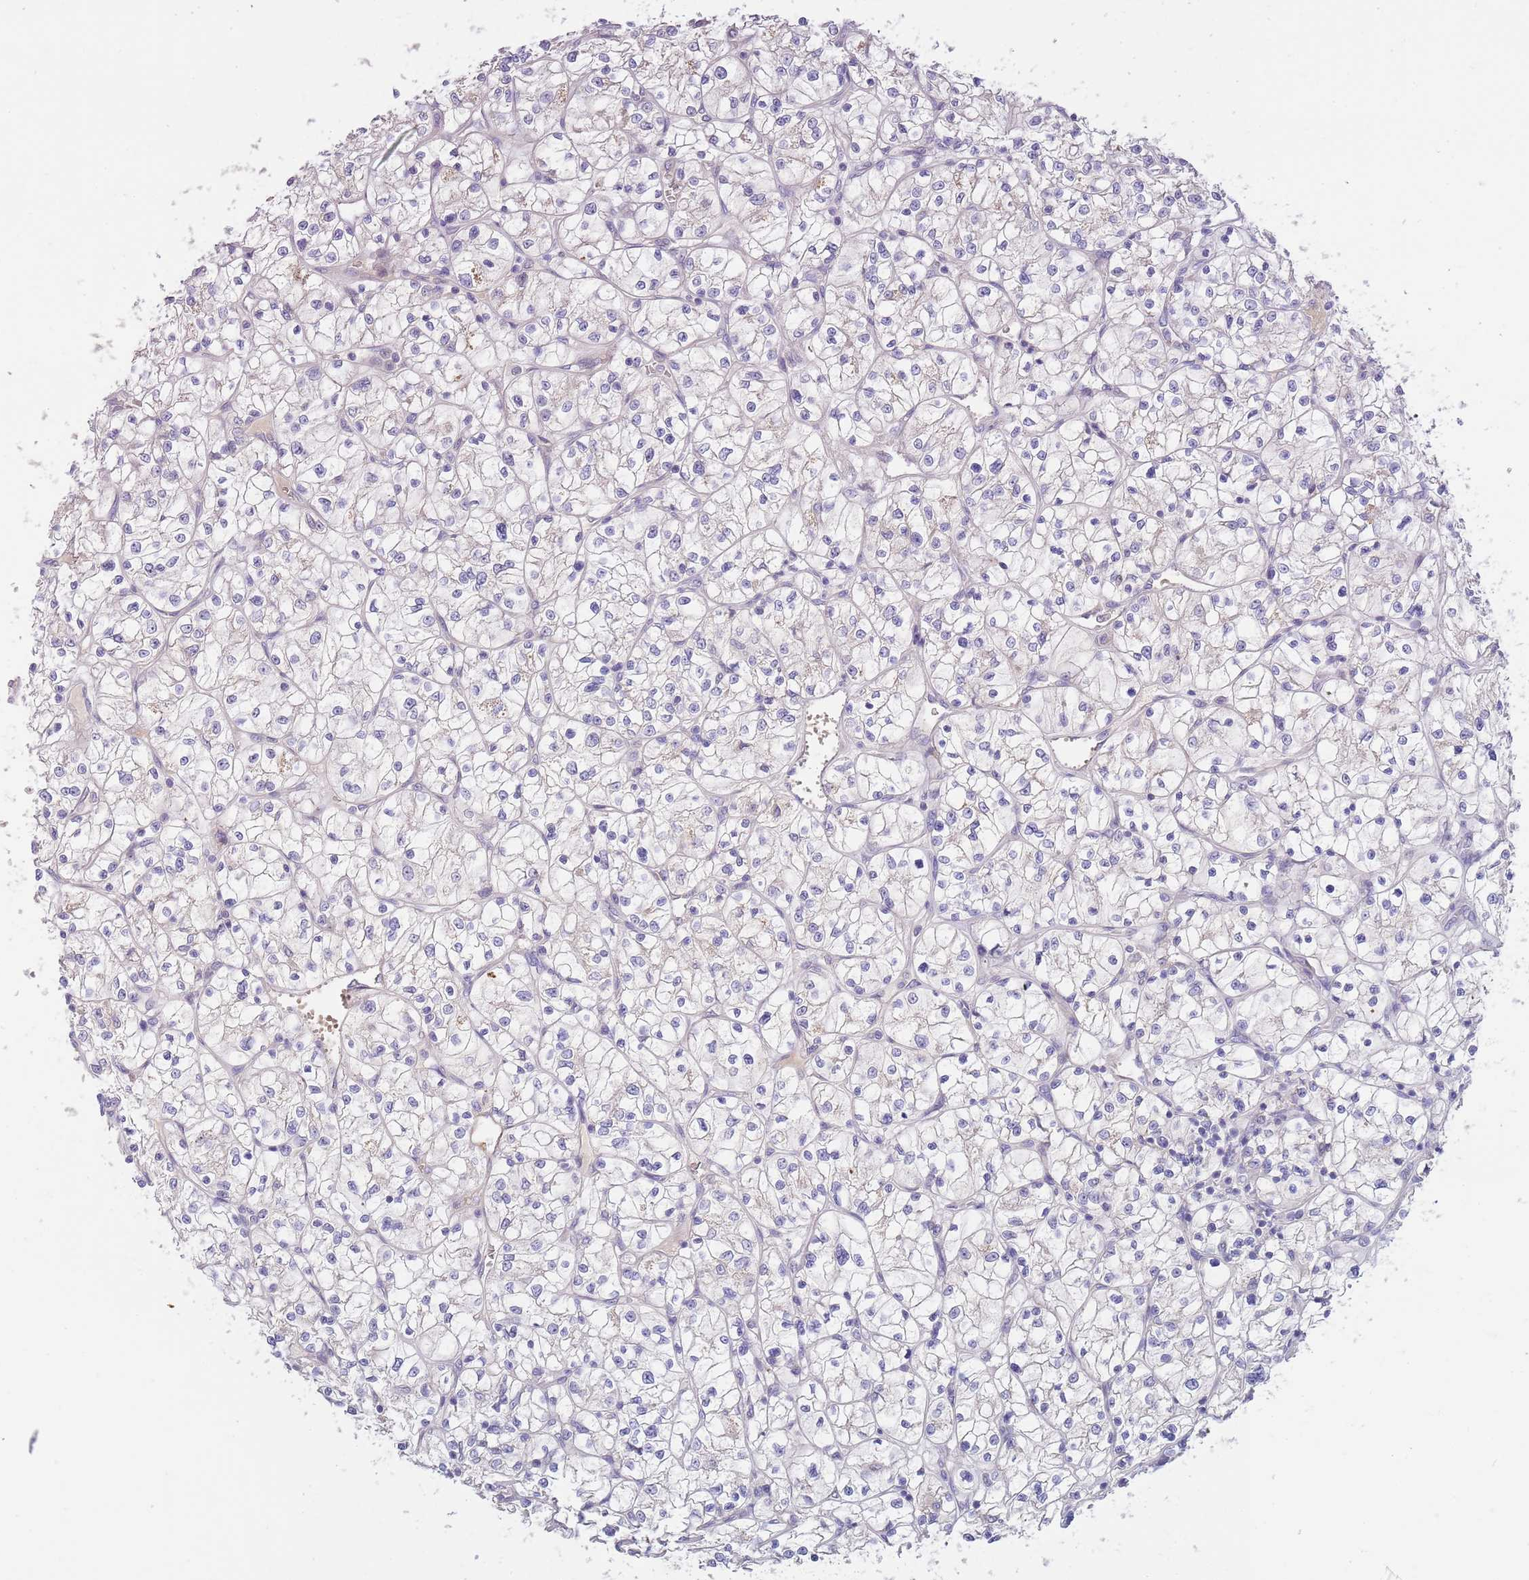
{"staining": {"intensity": "negative", "quantity": "none", "location": "none"}, "tissue": "renal cancer", "cell_type": "Tumor cells", "image_type": "cancer", "snomed": [{"axis": "morphology", "description": "Adenocarcinoma, NOS"}, {"axis": "topography", "description": "Kidney"}], "caption": "Immunohistochemical staining of human renal cancer exhibits no significant positivity in tumor cells.", "gene": "AP1S2", "patient": {"sex": "female", "age": 64}}